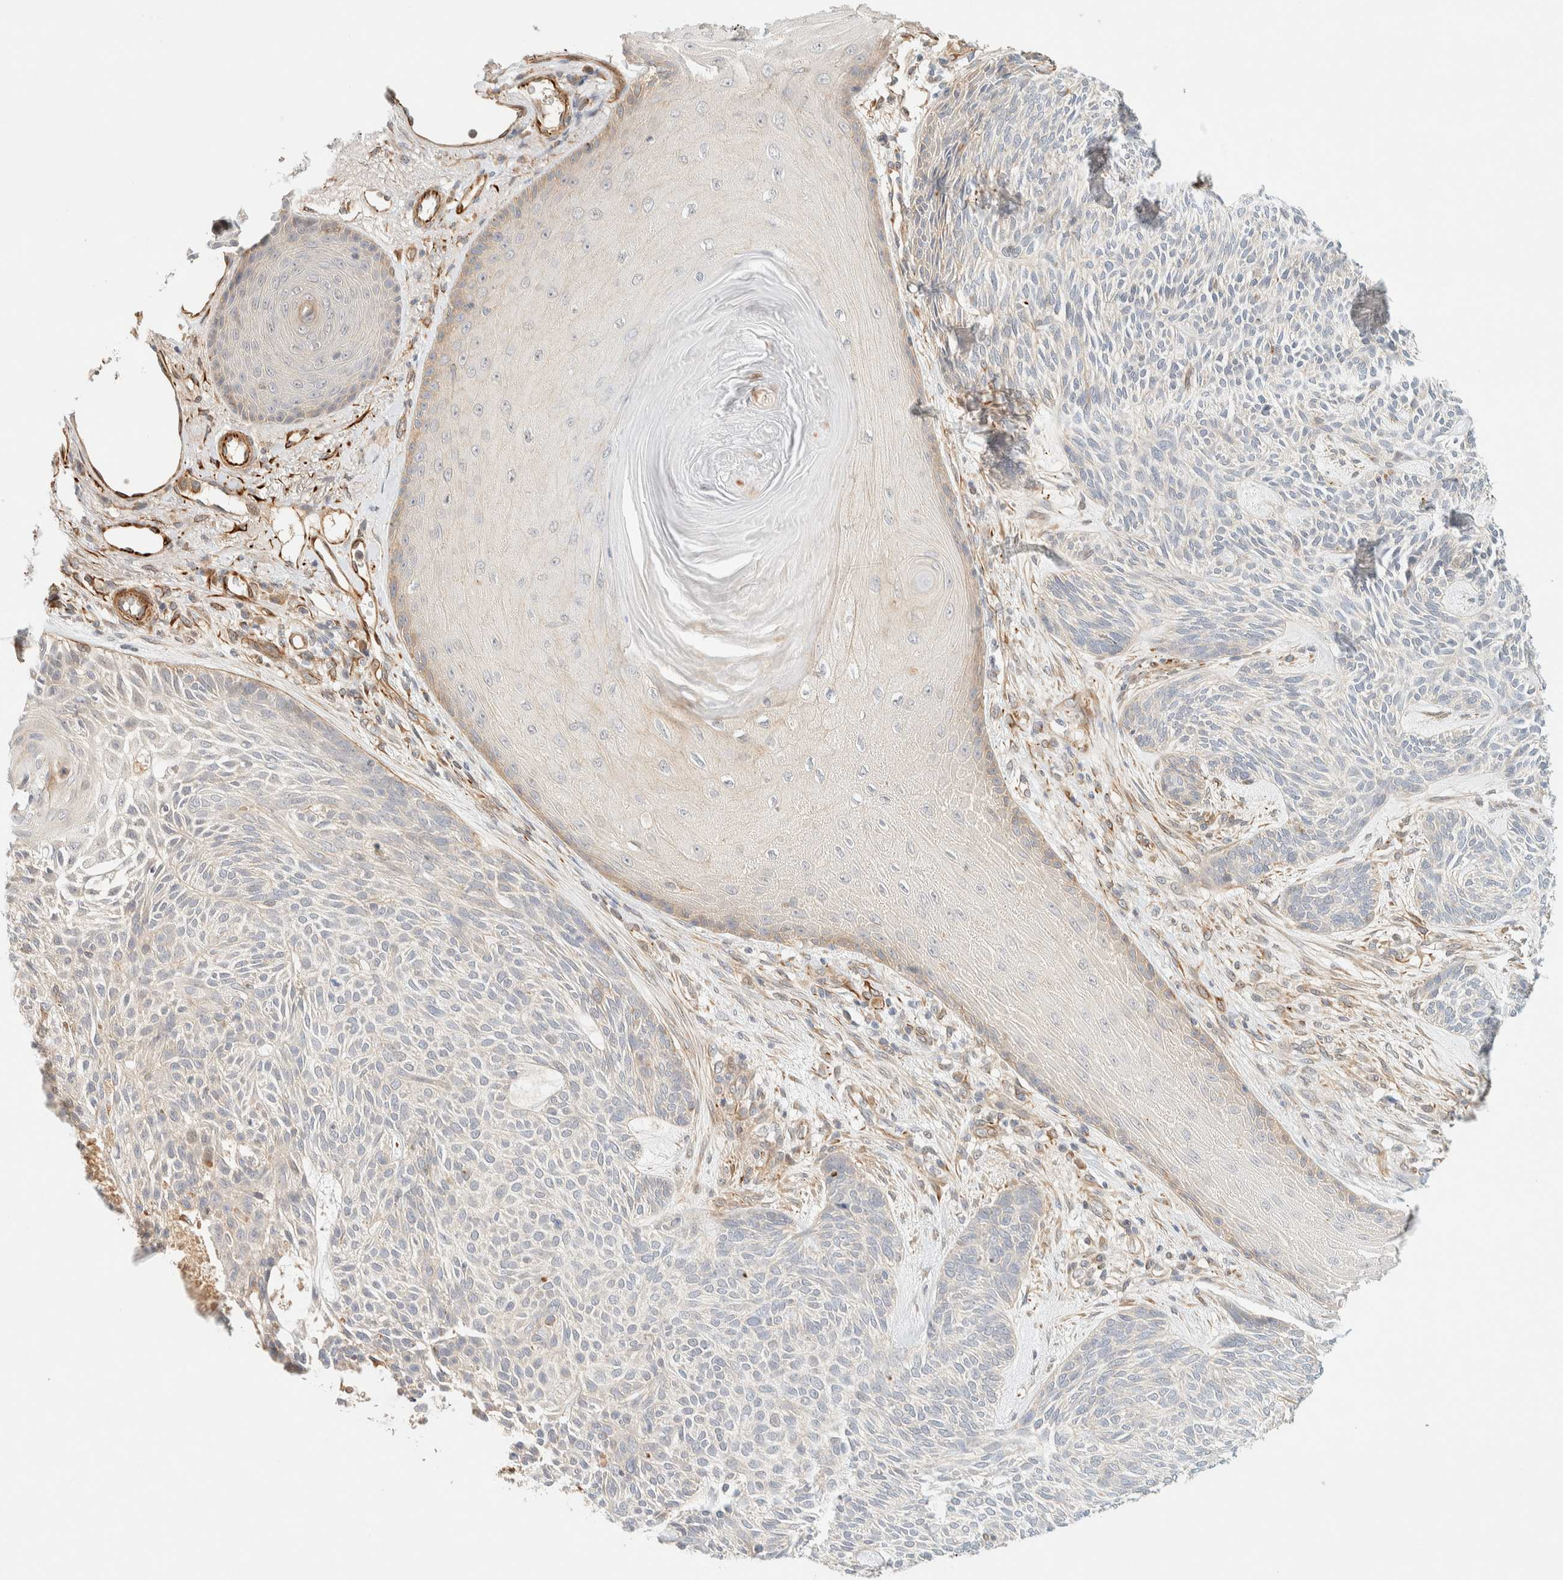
{"staining": {"intensity": "negative", "quantity": "none", "location": "none"}, "tissue": "skin cancer", "cell_type": "Tumor cells", "image_type": "cancer", "snomed": [{"axis": "morphology", "description": "Basal cell carcinoma"}, {"axis": "topography", "description": "Skin"}], "caption": "Basal cell carcinoma (skin) was stained to show a protein in brown. There is no significant expression in tumor cells.", "gene": "FAT1", "patient": {"sex": "male", "age": 55}}